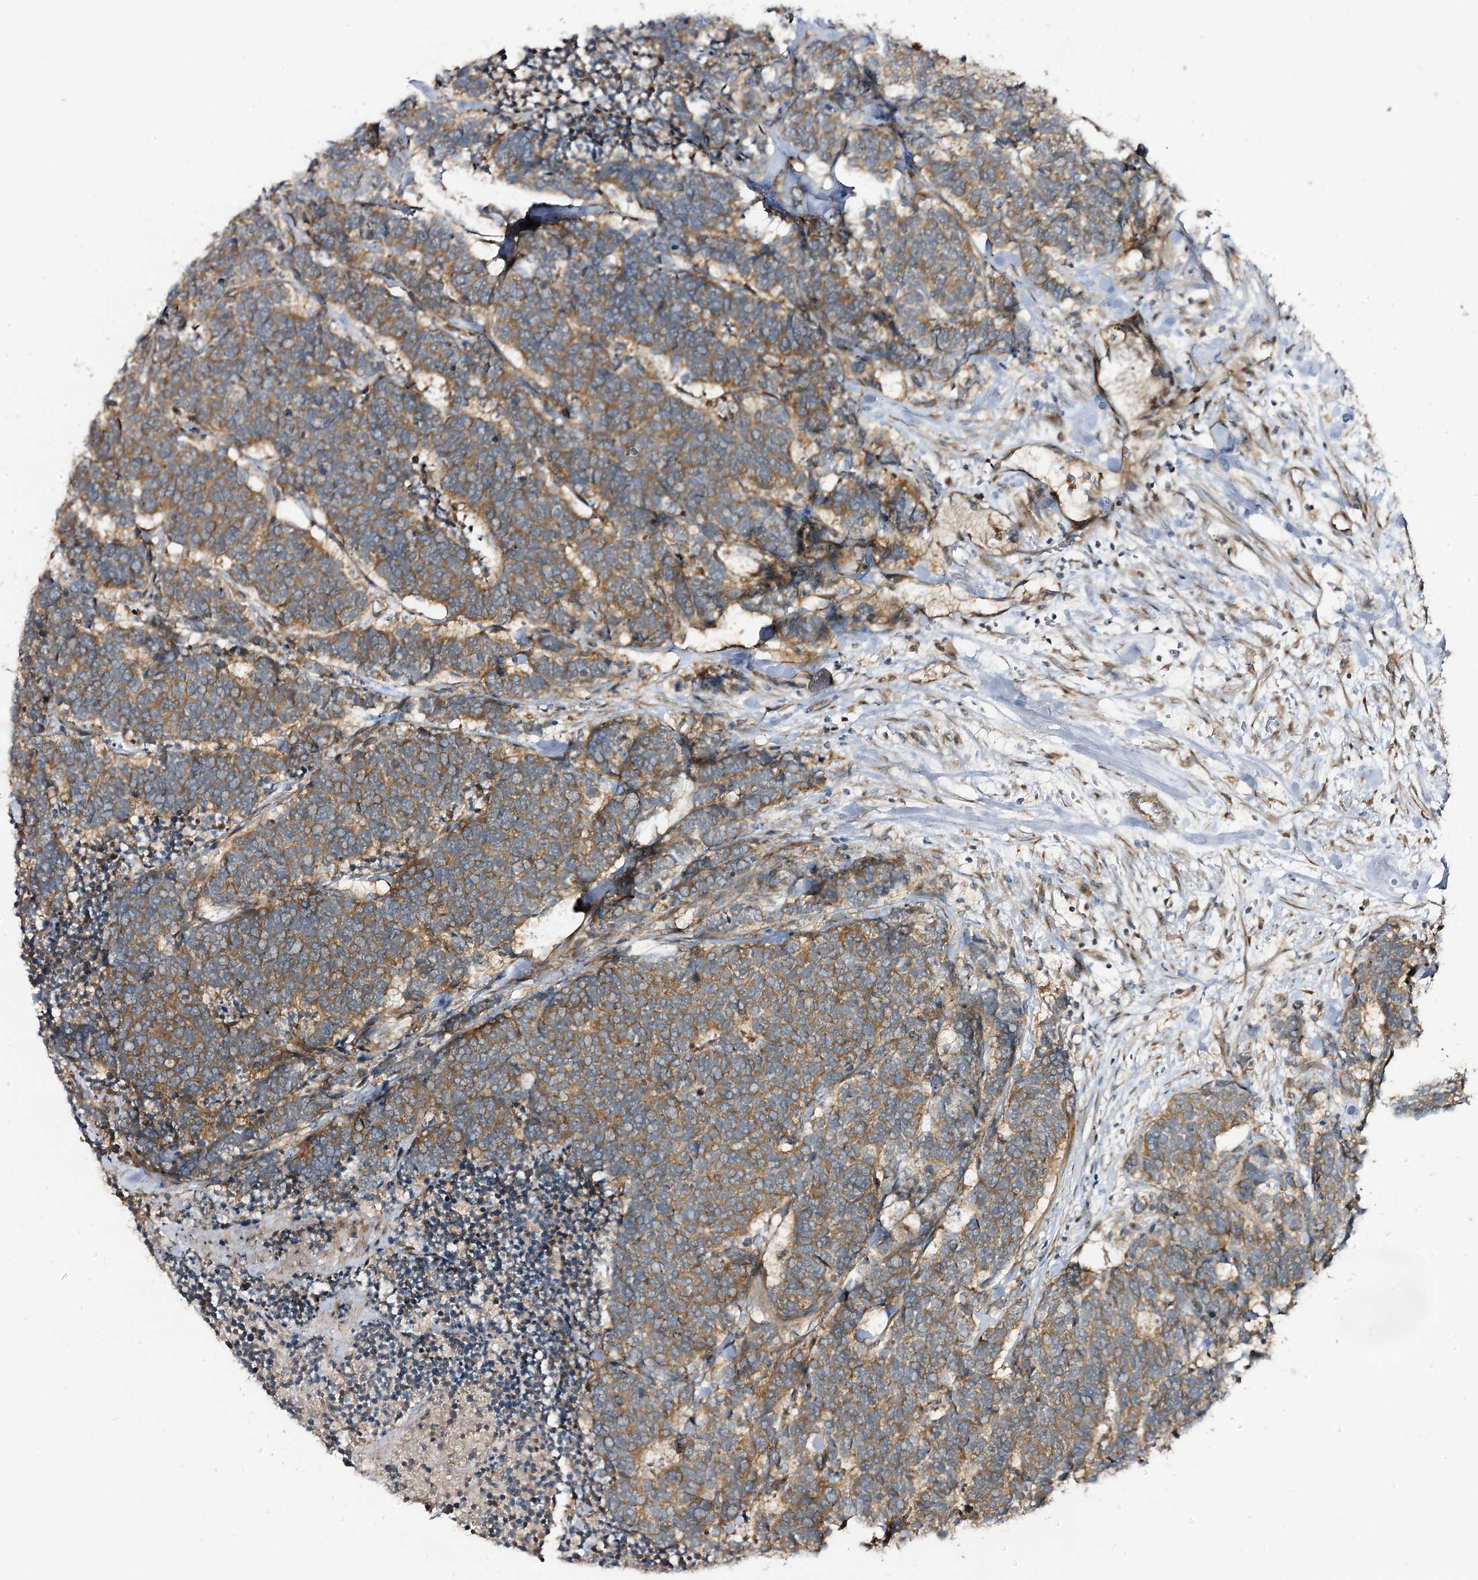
{"staining": {"intensity": "moderate", "quantity": ">75%", "location": "cytoplasmic/membranous"}, "tissue": "carcinoid", "cell_type": "Tumor cells", "image_type": "cancer", "snomed": [{"axis": "morphology", "description": "Carcinoma, NOS"}, {"axis": "morphology", "description": "Carcinoid, malignant, NOS"}, {"axis": "topography", "description": "Urinary bladder"}], "caption": "Immunohistochemical staining of carcinoid reveals moderate cytoplasmic/membranous protein expression in approximately >75% of tumor cells. The staining is performed using DAB brown chromogen to label protein expression. The nuclei are counter-stained blue using hematoxylin.", "gene": "C11orf80", "patient": {"sex": "male", "age": 57}}